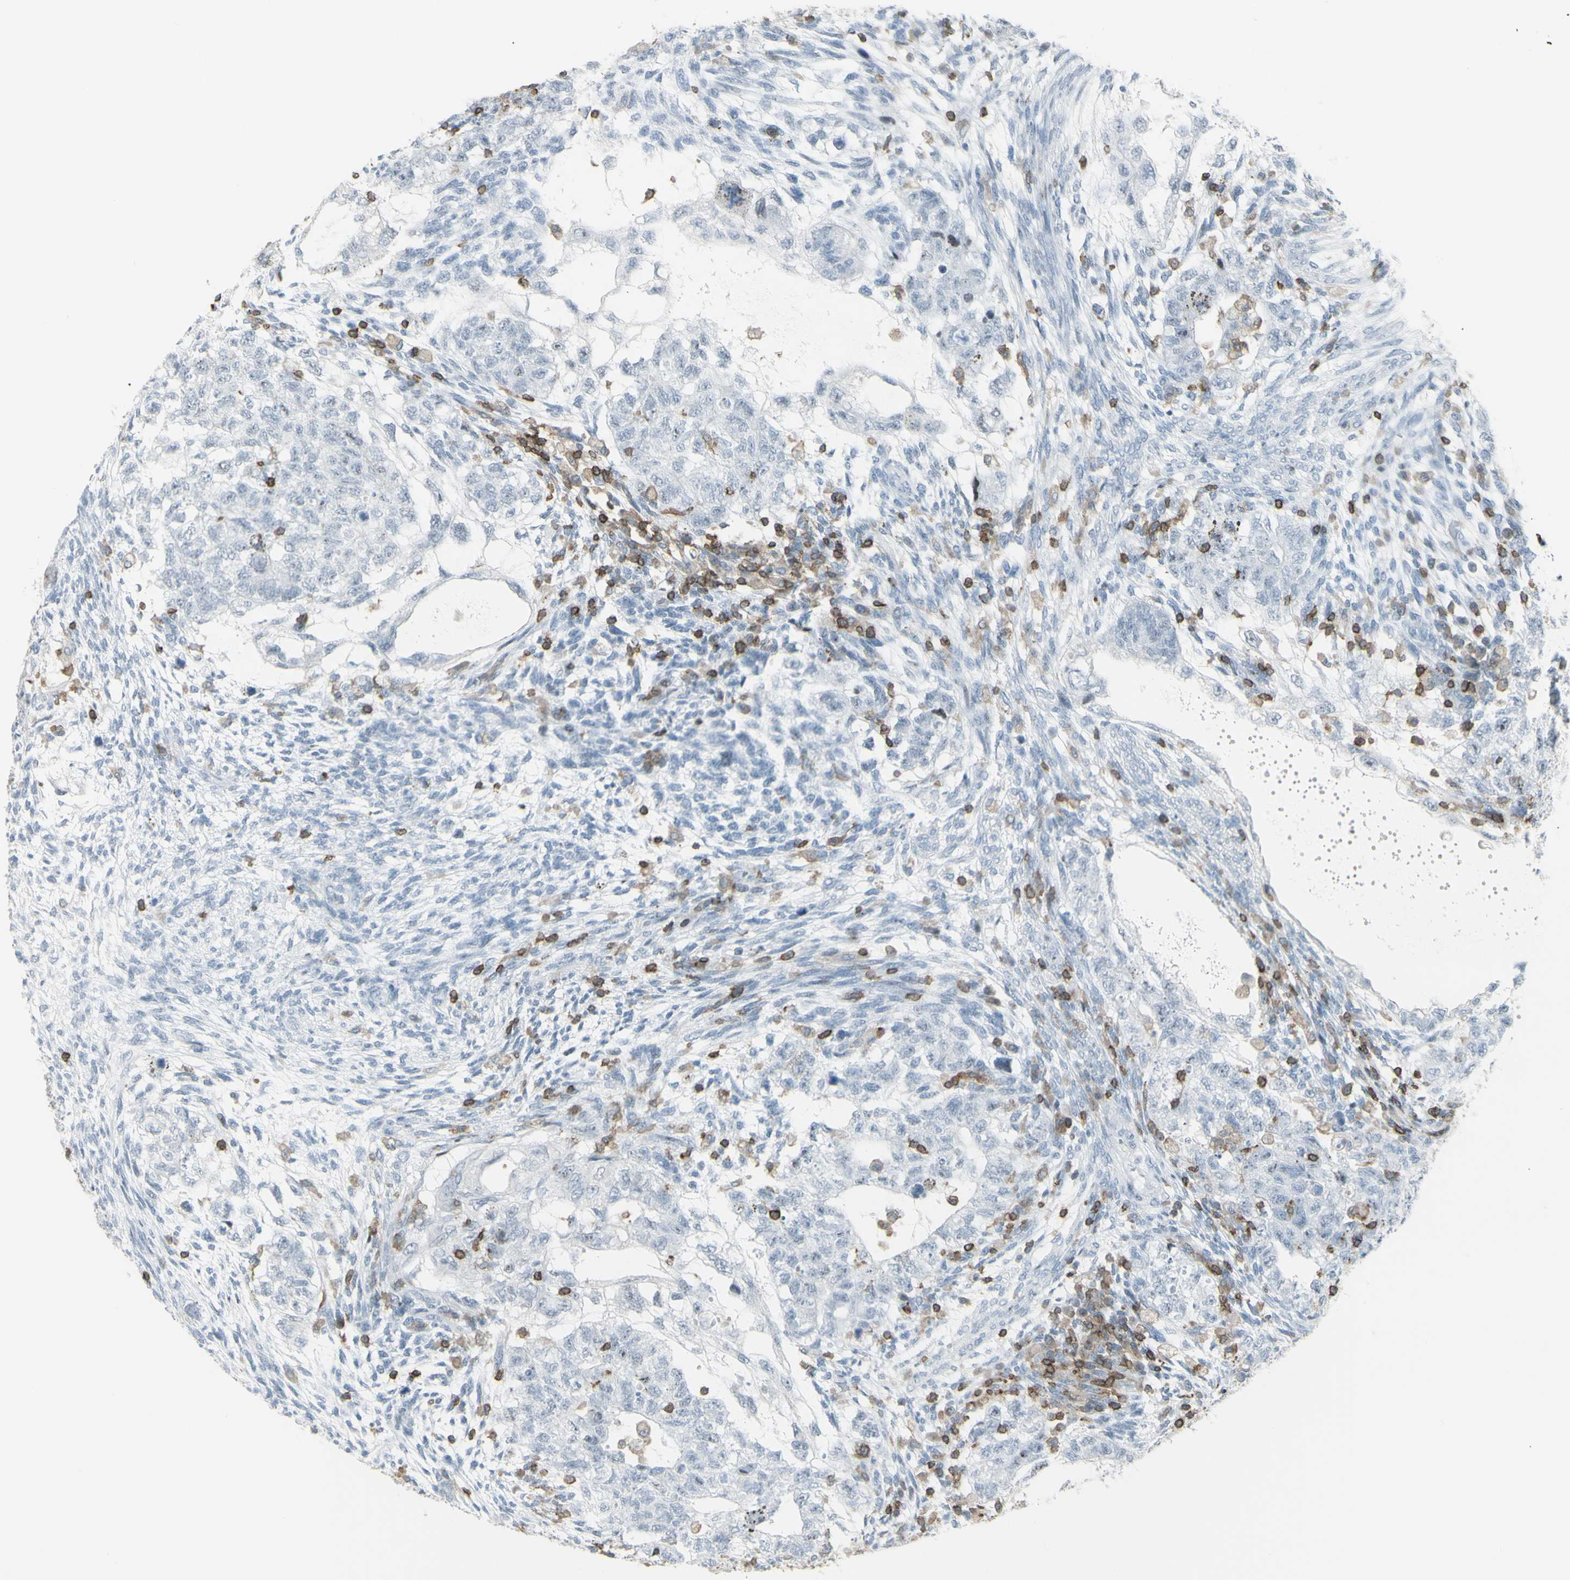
{"staining": {"intensity": "negative", "quantity": "none", "location": "none"}, "tissue": "testis cancer", "cell_type": "Tumor cells", "image_type": "cancer", "snomed": [{"axis": "morphology", "description": "Normal tissue, NOS"}, {"axis": "morphology", "description": "Carcinoma, Embryonal, NOS"}, {"axis": "topography", "description": "Testis"}], "caption": "Immunohistochemistry (IHC) of testis embryonal carcinoma shows no expression in tumor cells.", "gene": "NRG1", "patient": {"sex": "male", "age": 36}}